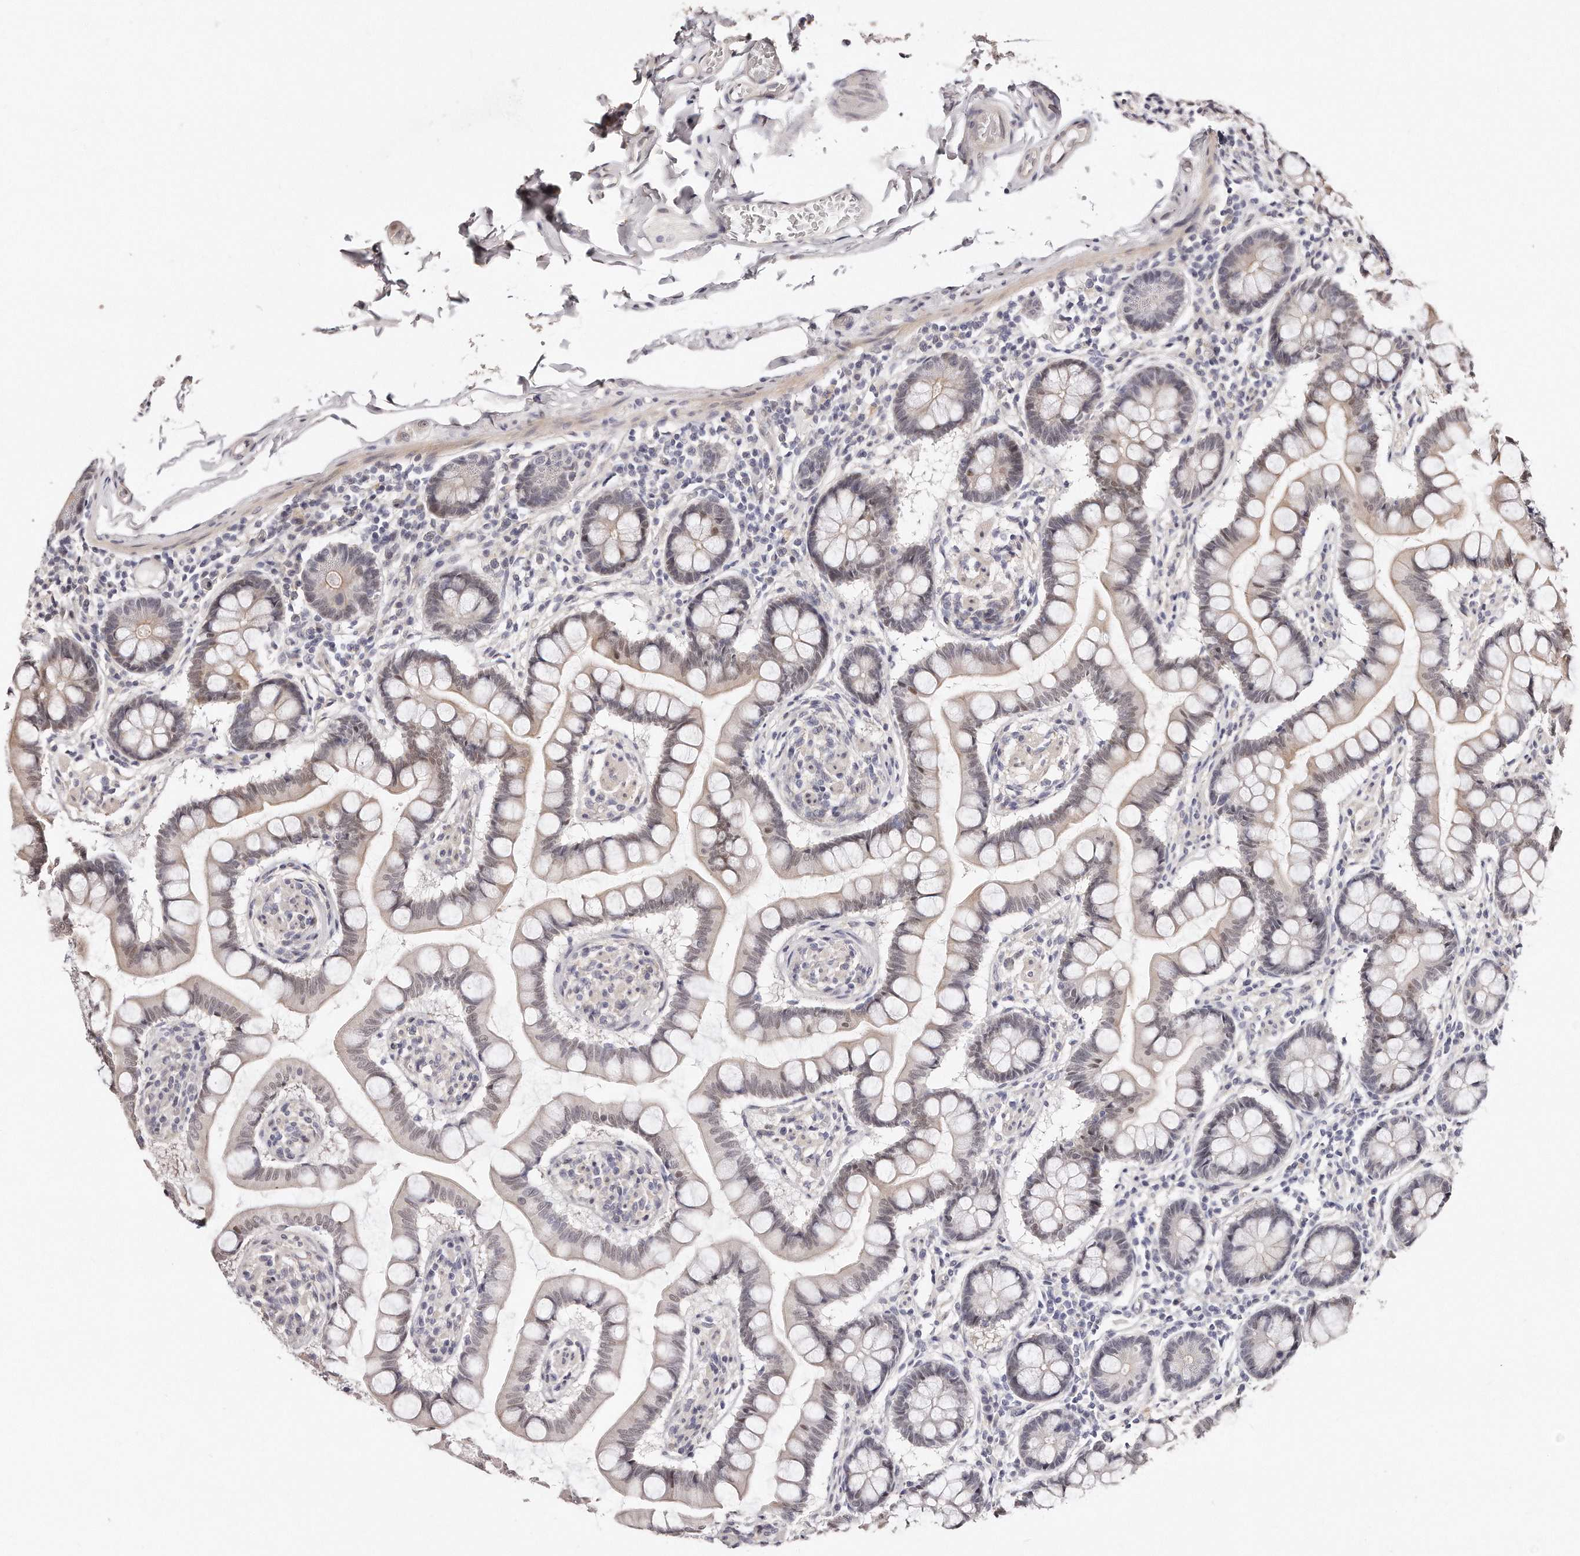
{"staining": {"intensity": "weak", "quantity": "25%-75%", "location": "nuclear"}, "tissue": "small intestine", "cell_type": "Glandular cells", "image_type": "normal", "snomed": [{"axis": "morphology", "description": "Normal tissue, NOS"}, {"axis": "topography", "description": "Small intestine"}], "caption": "Immunohistochemical staining of benign small intestine exhibits low levels of weak nuclear staining in about 25%-75% of glandular cells.", "gene": "CASZ1", "patient": {"sex": "male", "age": 41}}